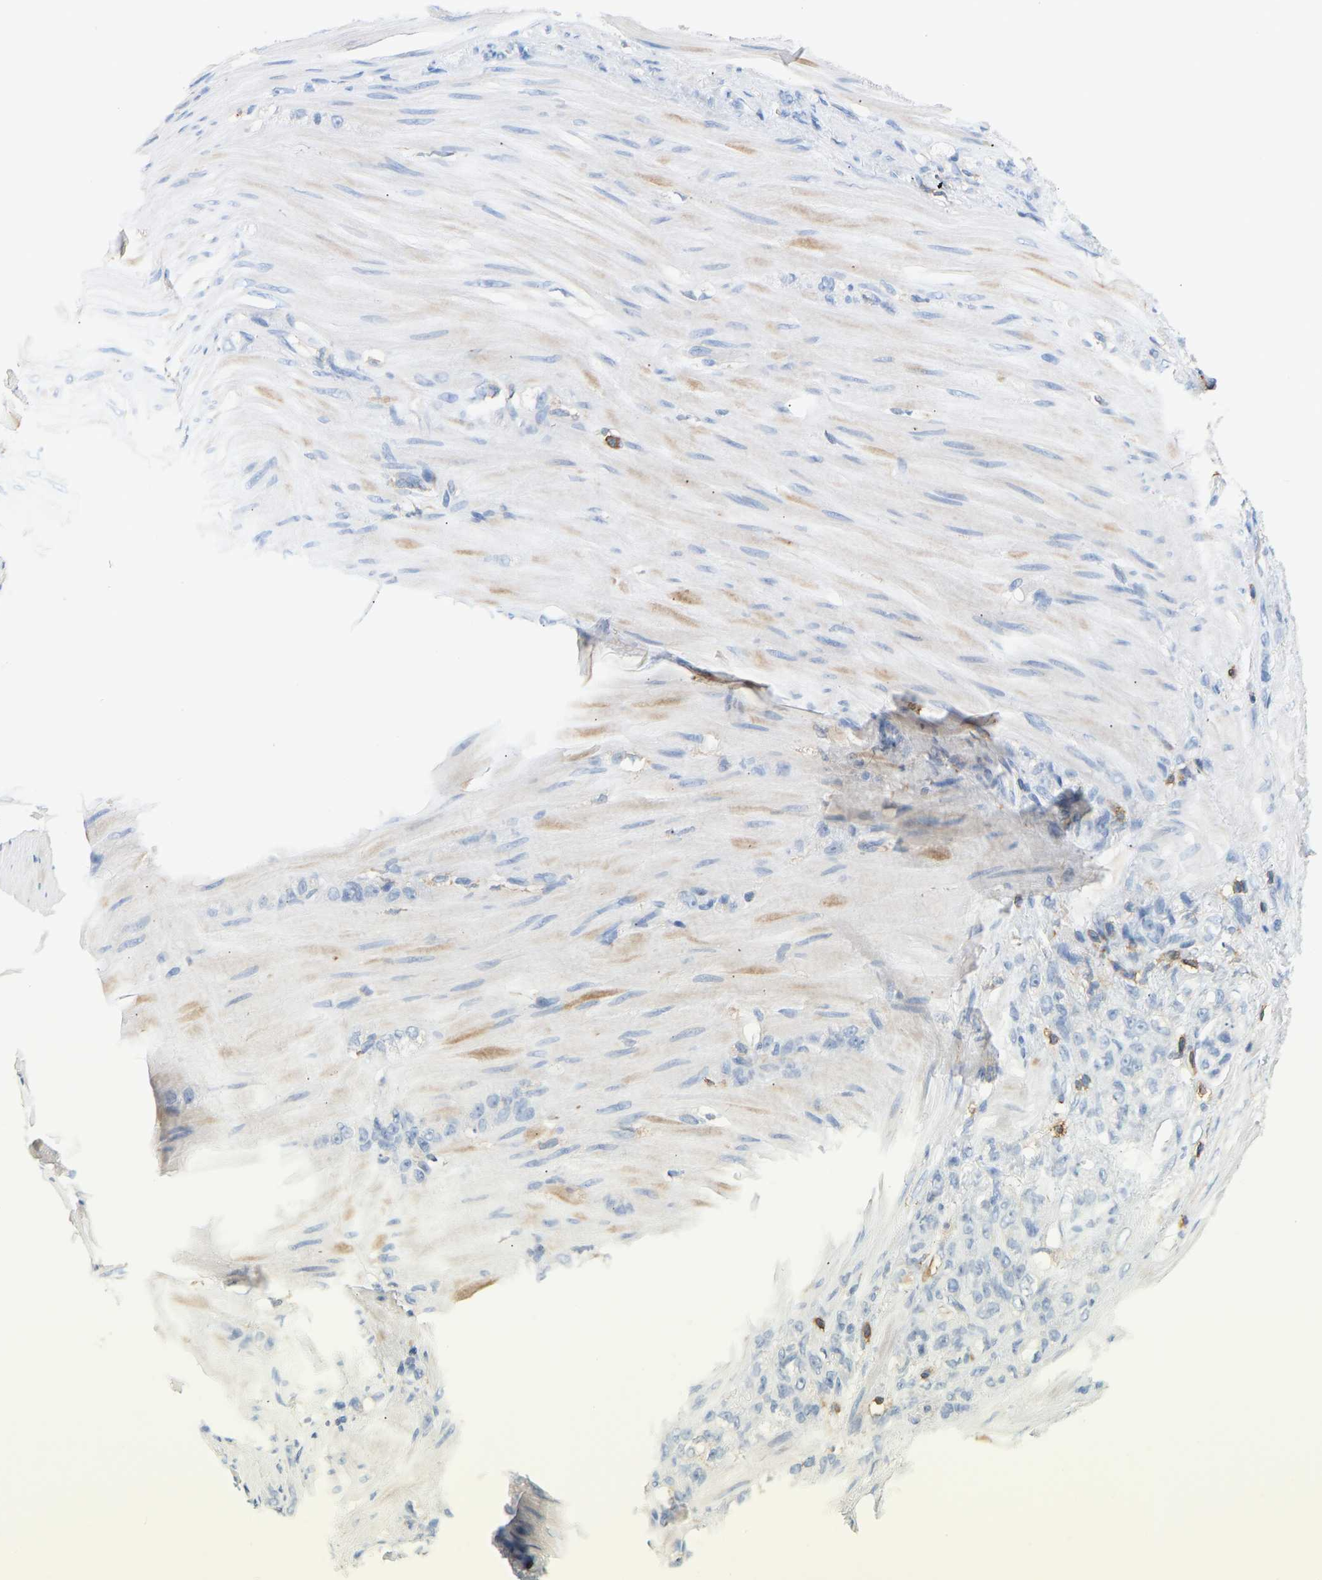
{"staining": {"intensity": "negative", "quantity": "none", "location": "none"}, "tissue": "stomach cancer", "cell_type": "Tumor cells", "image_type": "cancer", "snomed": [{"axis": "morphology", "description": "Normal tissue, NOS"}, {"axis": "morphology", "description": "Adenocarcinoma, NOS"}, {"axis": "topography", "description": "Stomach"}], "caption": "An immunohistochemistry (IHC) histopathology image of stomach cancer (adenocarcinoma) is shown. There is no staining in tumor cells of stomach cancer (adenocarcinoma). The staining was performed using DAB (3,3'-diaminobenzidine) to visualize the protein expression in brown, while the nuclei were stained in blue with hematoxylin (Magnification: 20x).", "gene": "EVL", "patient": {"sex": "male", "age": 82}}